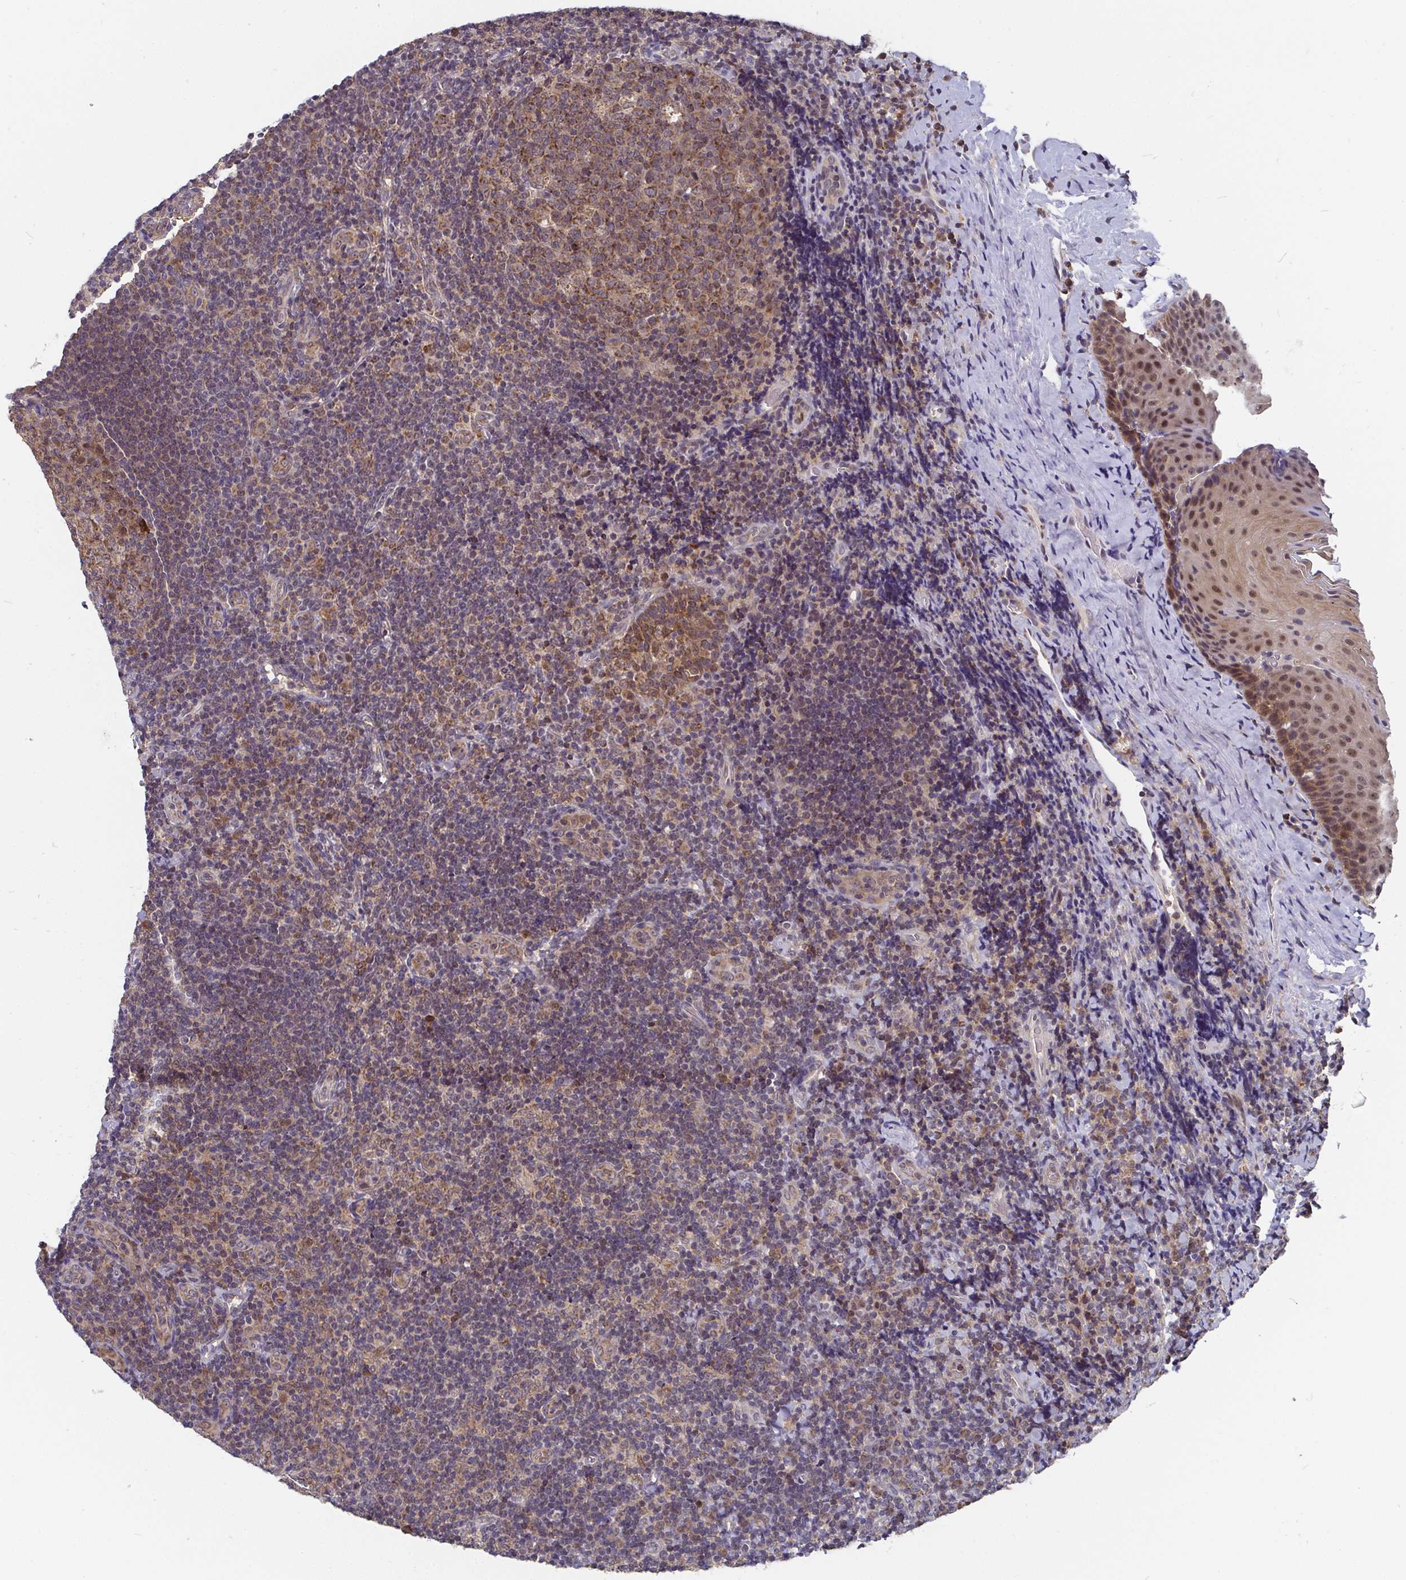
{"staining": {"intensity": "weak", "quantity": ">75%", "location": "cytoplasmic/membranous"}, "tissue": "tonsil", "cell_type": "Germinal center cells", "image_type": "normal", "snomed": [{"axis": "morphology", "description": "Normal tissue, NOS"}, {"axis": "topography", "description": "Tonsil"}], "caption": "The photomicrograph displays immunohistochemical staining of benign tonsil. There is weak cytoplasmic/membranous staining is appreciated in approximately >75% of germinal center cells.", "gene": "PDF", "patient": {"sex": "male", "age": 17}}